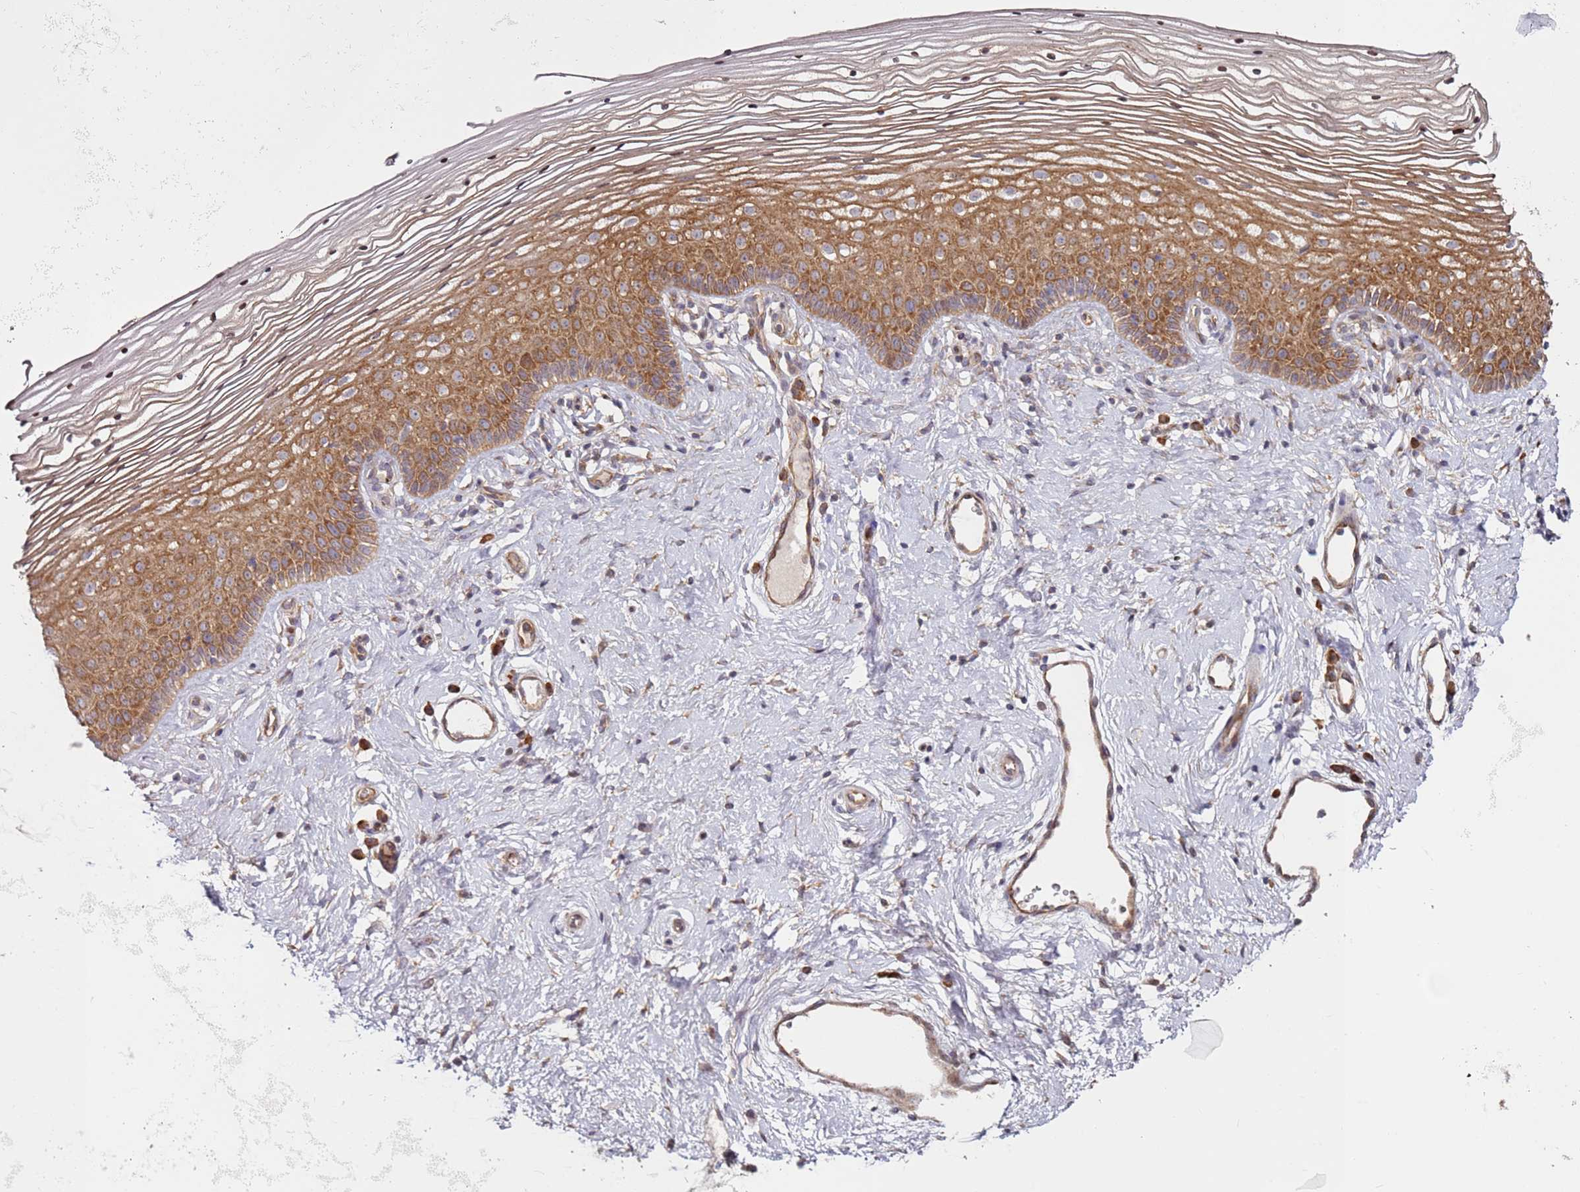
{"staining": {"intensity": "moderate", "quantity": ">75%", "location": "cytoplasmic/membranous"}, "tissue": "vagina", "cell_type": "Squamous epithelial cells", "image_type": "normal", "snomed": [{"axis": "morphology", "description": "Normal tissue, NOS"}, {"axis": "topography", "description": "Vagina"}], "caption": "Brown immunohistochemical staining in unremarkable vagina demonstrates moderate cytoplasmic/membranous positivity in about >75% of squamous epithelial cells.", "gene": "RPS3A", "patient": {"sex": "female", "age": 46}}